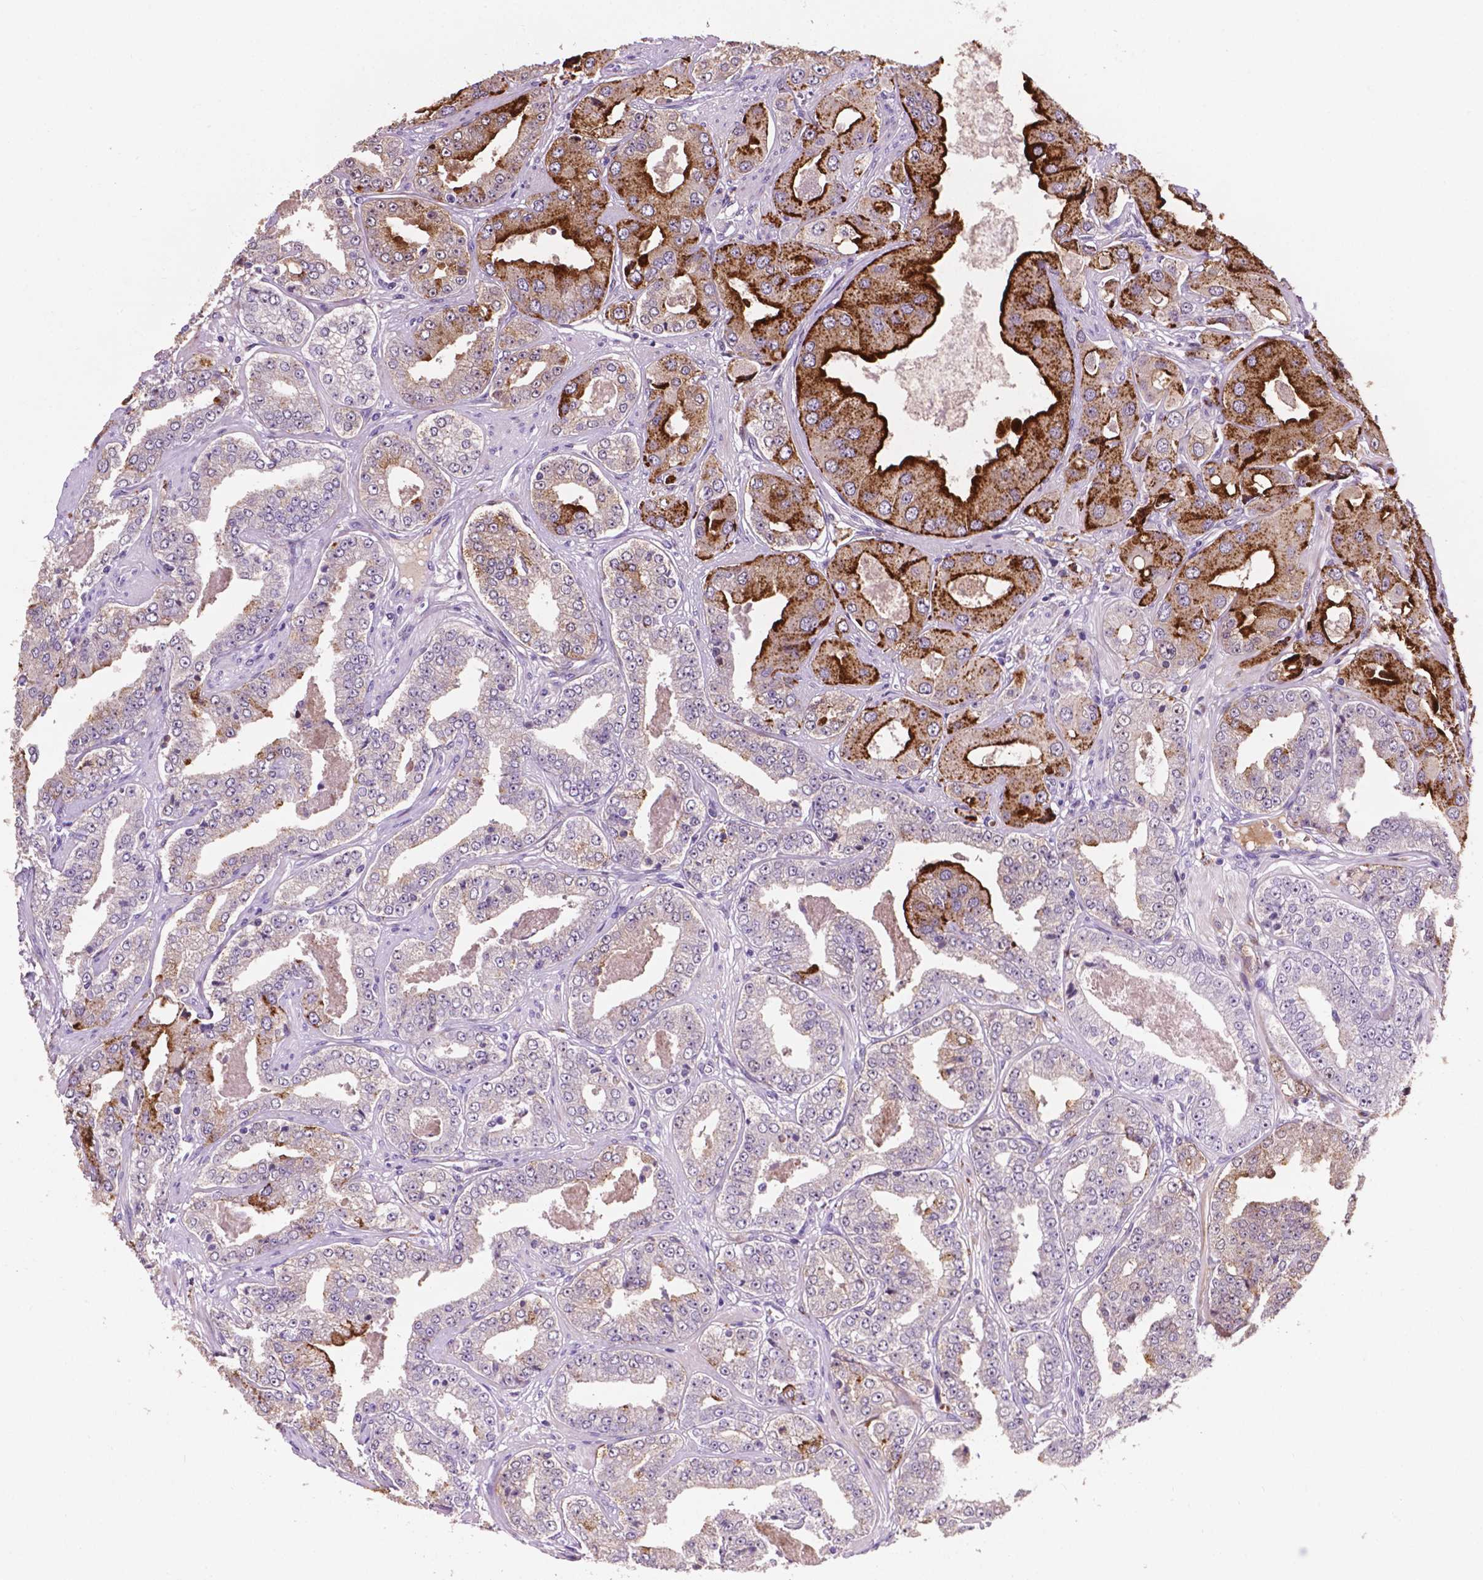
{"staining": {"intensity": "strong", "quantity": "<25%", "location": "cytoplasmic/membranous"}, "tissue": "prostate cancer", "cell_type": "Tumor cells", "image_type": "cancer", "snomed": [{"axis": "morphology", "description": "Adenocarcinoma, Low grade"}, {"axis": "topography", "description": "Prostate"}], "caption": "Prostate cancer stained with a protein marker displays strong staining in tumor cells.", "gene": "SMAD3", "patient": {"sex": "male", "age": 60}}